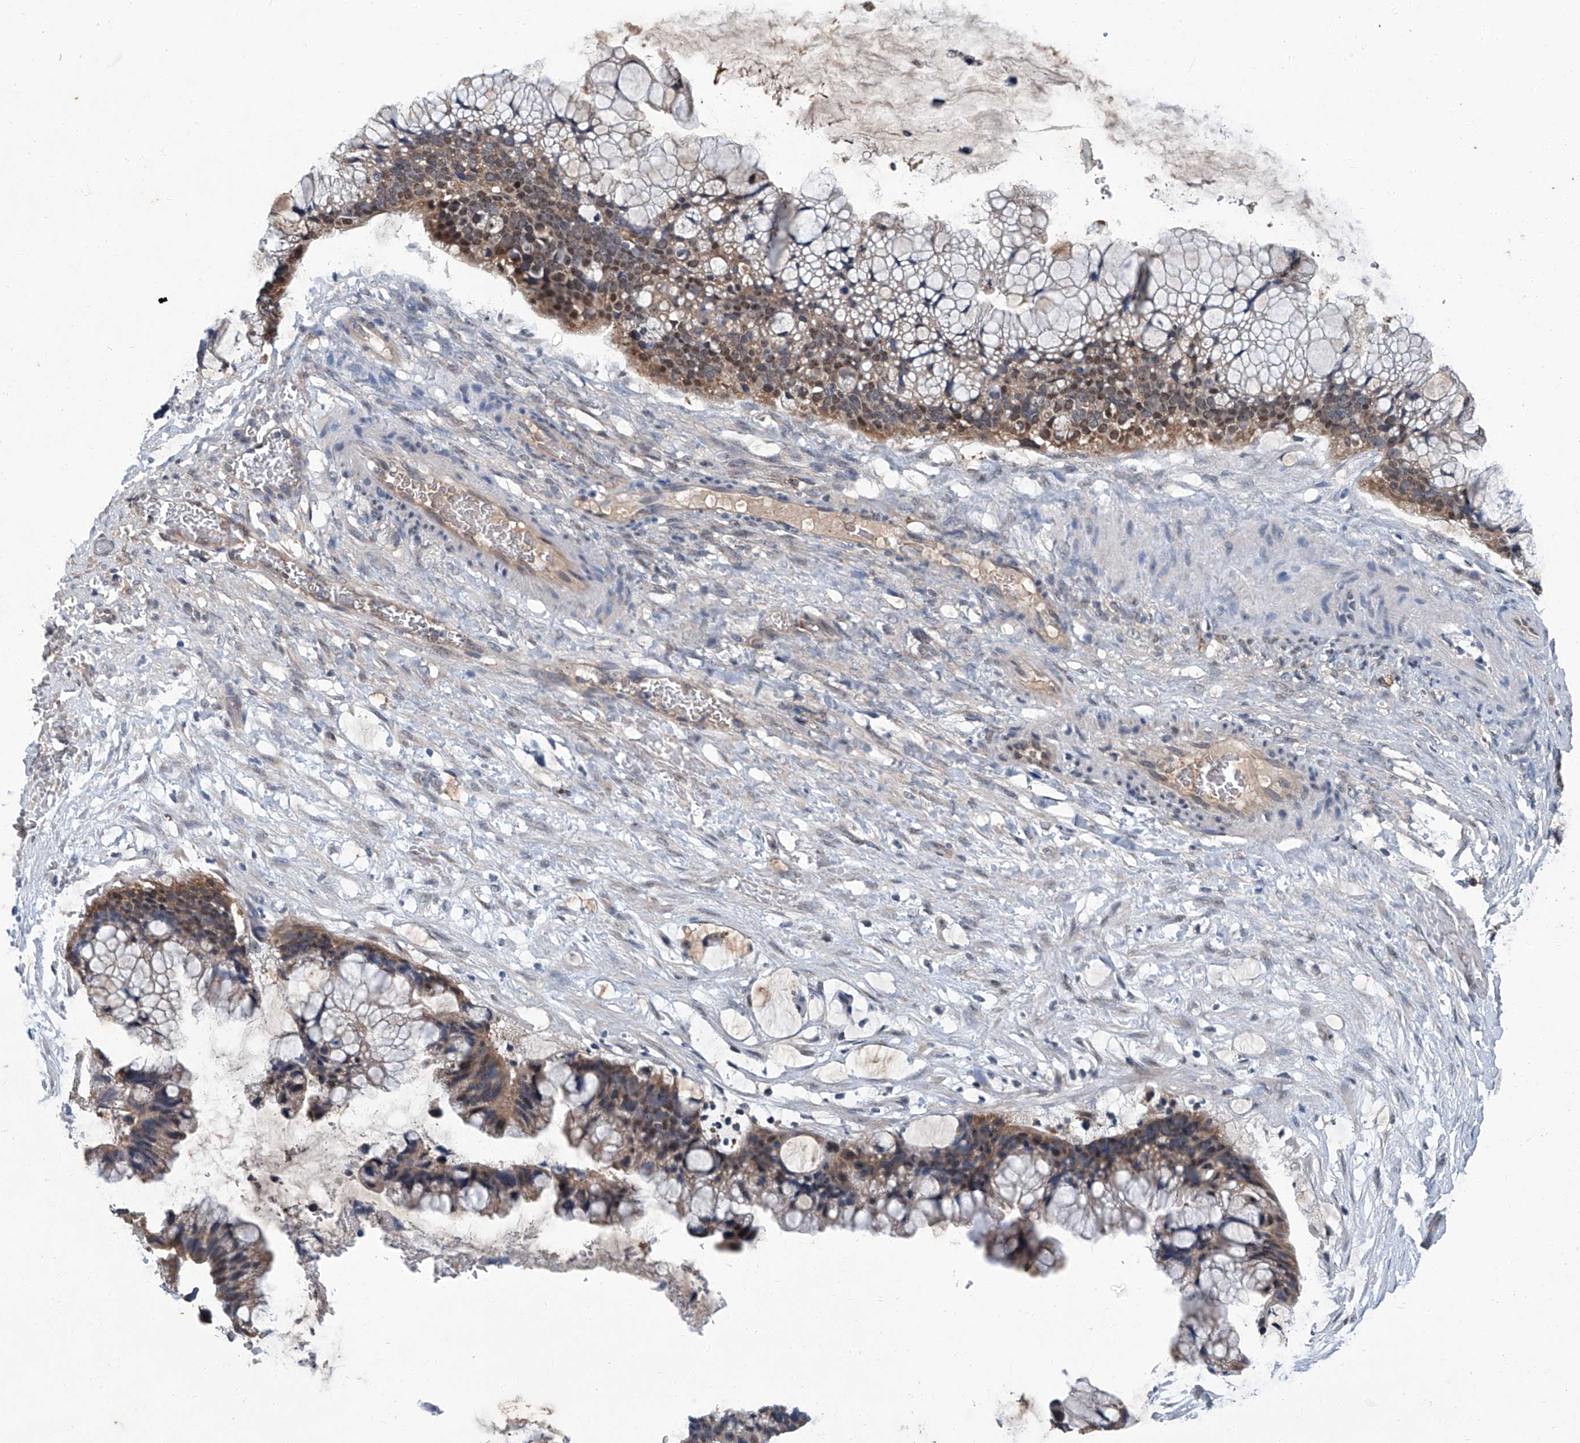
{"staining": {"intensity": "moderate", "quantity": ">75%", "location": "cytoplasmic/membranous,nuclear"}, "tissue": "ovarian cancer", "cell_type": "Tumor cells", "image_type": "cancer", "snomed": [{"axis": "morphology", "description": "Cystadenocarcinoma, mucinous, NOS"}, {"axis": "topography", "description": "Ovary"}], "caption": "IHC micrograph of mucinous cystadenocarcinoma (ovarian) stained for a protein (brown), which reveals medium levels of moderate cytoplasmic/membranous and nuclear staining in about >75% of tumor cells.", "gene": "CLK1", "patient": {"sex": "female", "age": 37}}